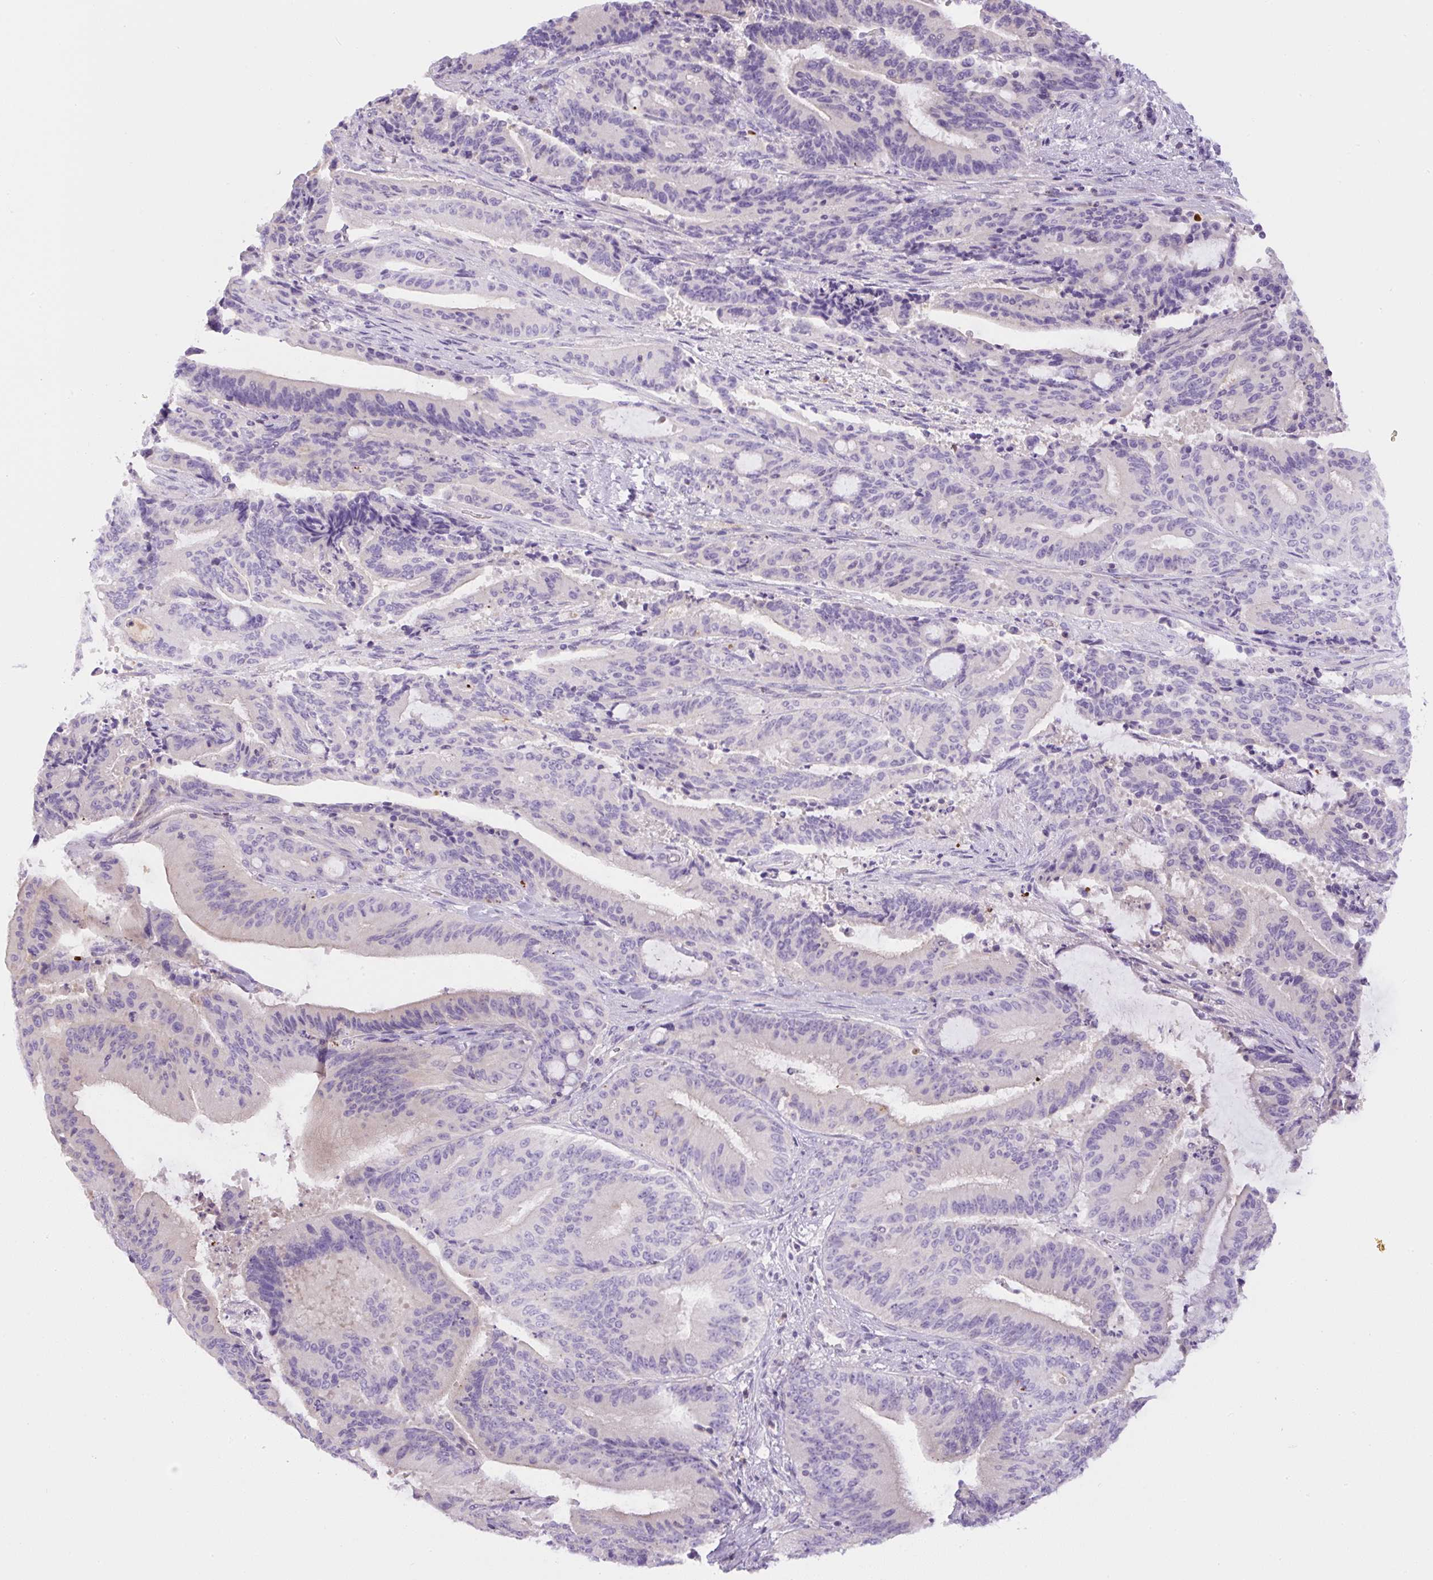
{"staining": {"intensity": "negative", "quantity": "none", "location": "none"}, "tissue": "liver cancer", "cell_type": "Tumor cells", "image_type": "cancer", "snomed": [{"axis": "morphology", "description": "Normal tissue, NOS"}, {"axis": "morphology", "description": "Cholangiocarcinoma"}, {"axis": "topography", "description": "Liver"}, {"axis": "topography", "description": "Peripheral nerve tissue"}], "caption": "The IHC micrograph has no significant positivity in tumor cells of liver cancer tissue.", "gene": "PIP5KL1", "patient": {"sex": "female", "age": 73}}